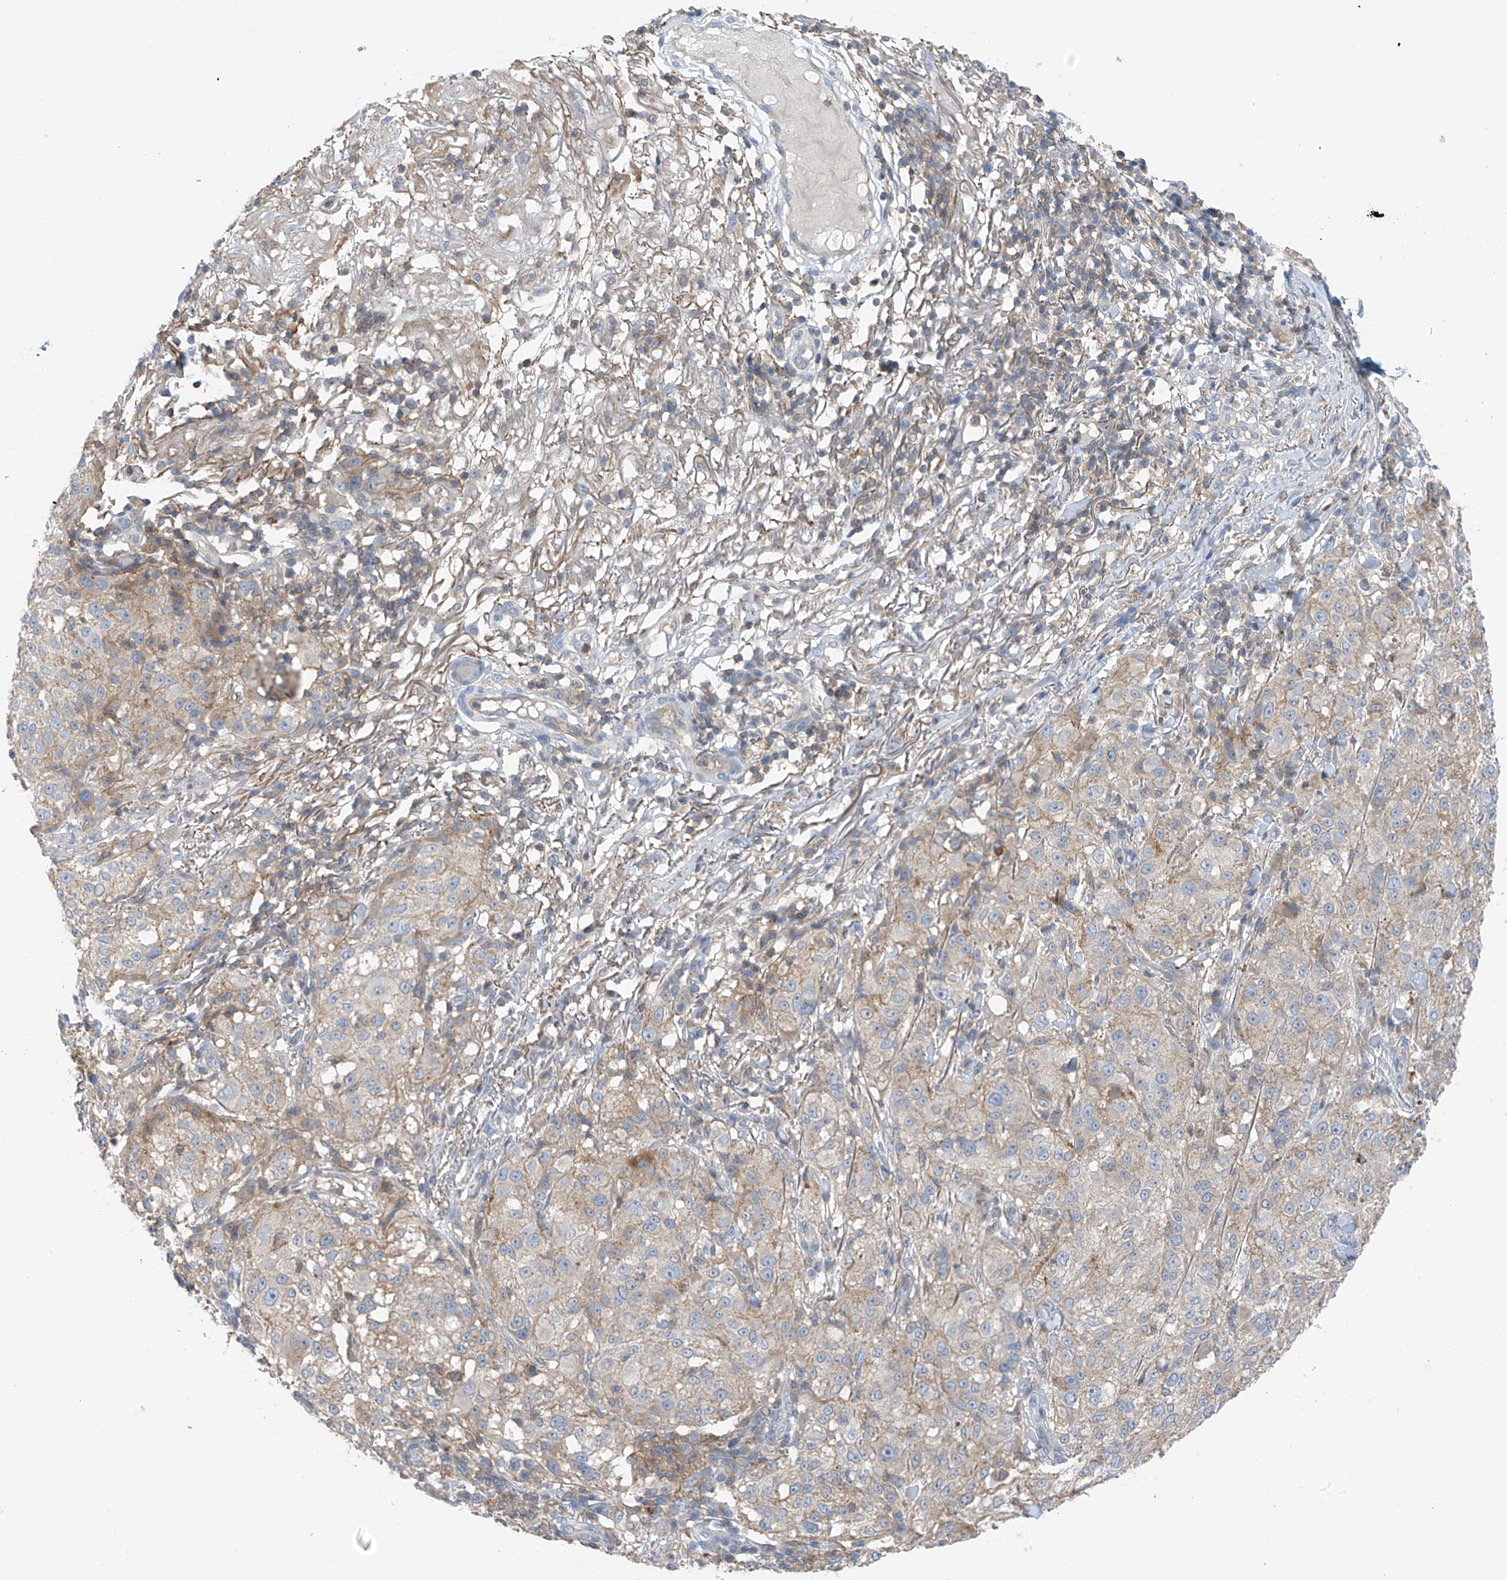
{"staining": {"intensity": "weak", "quantity": "<25%", "location": "cytoplasmic/membranous"}, "tissue": "melanoma", "cell_type": "Tumor cells", "image_type": "cancer", "snomed": [{"axis": "morphology", "description": "Necrosis, NOS"}, {"axis": "morphology", "description": "Malignant melanoma, NOS"}, {"axis": "topography", "description": "Skin"}], "caption": "There is no significant positivity in tumor cells of malignant melanoma. Nuclei are stained in blue.", "gene": "NALCN", "patient": {"sex": "female", "age": 87}}